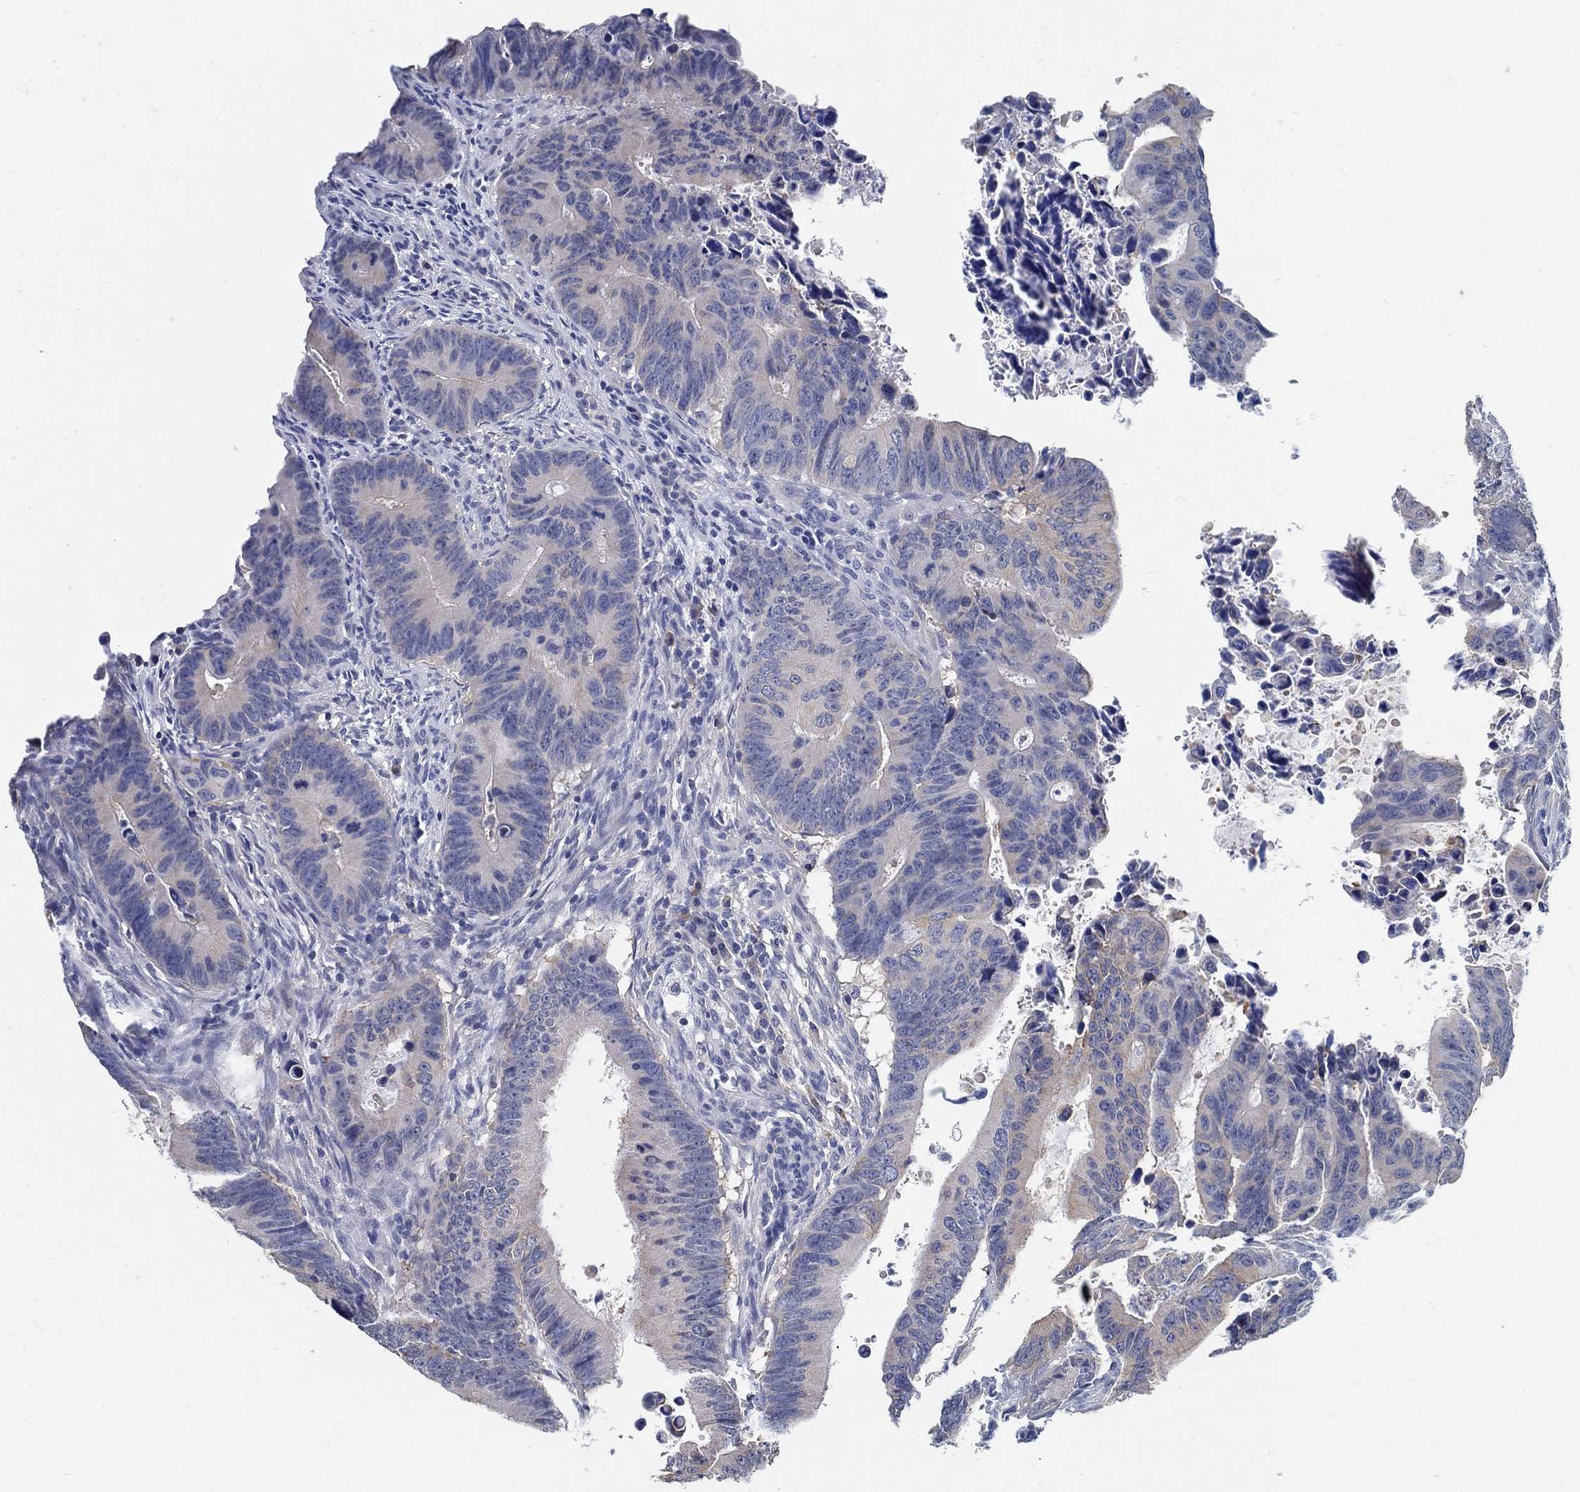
{"staining": {"intensity": "moderate", "quantity": "<25%", "location": "cytoplasmic/membranous"}, "tissue": "colorectal cancer", "cell_type": "Tumor cells", "image_type": "cancer", "snomed": [{"axis": "morphology", "description": "Adenocarcinoma, NOS"}, {"axis": "topography", "description": "Colon"}], "caption": "High-magnification brightfield microscopy of adenocarcinoma (colorectal) stained with DAB (3,3'-diaminobenzidine) (brown) and counterstained with hematoxylin (blue). tumor cells exhibit moderate cytoplasmic/membranous positivity is present in about<25% of cells.", "gene": "PCDH11X", "patient": {"sex": "female", "age": 87}}